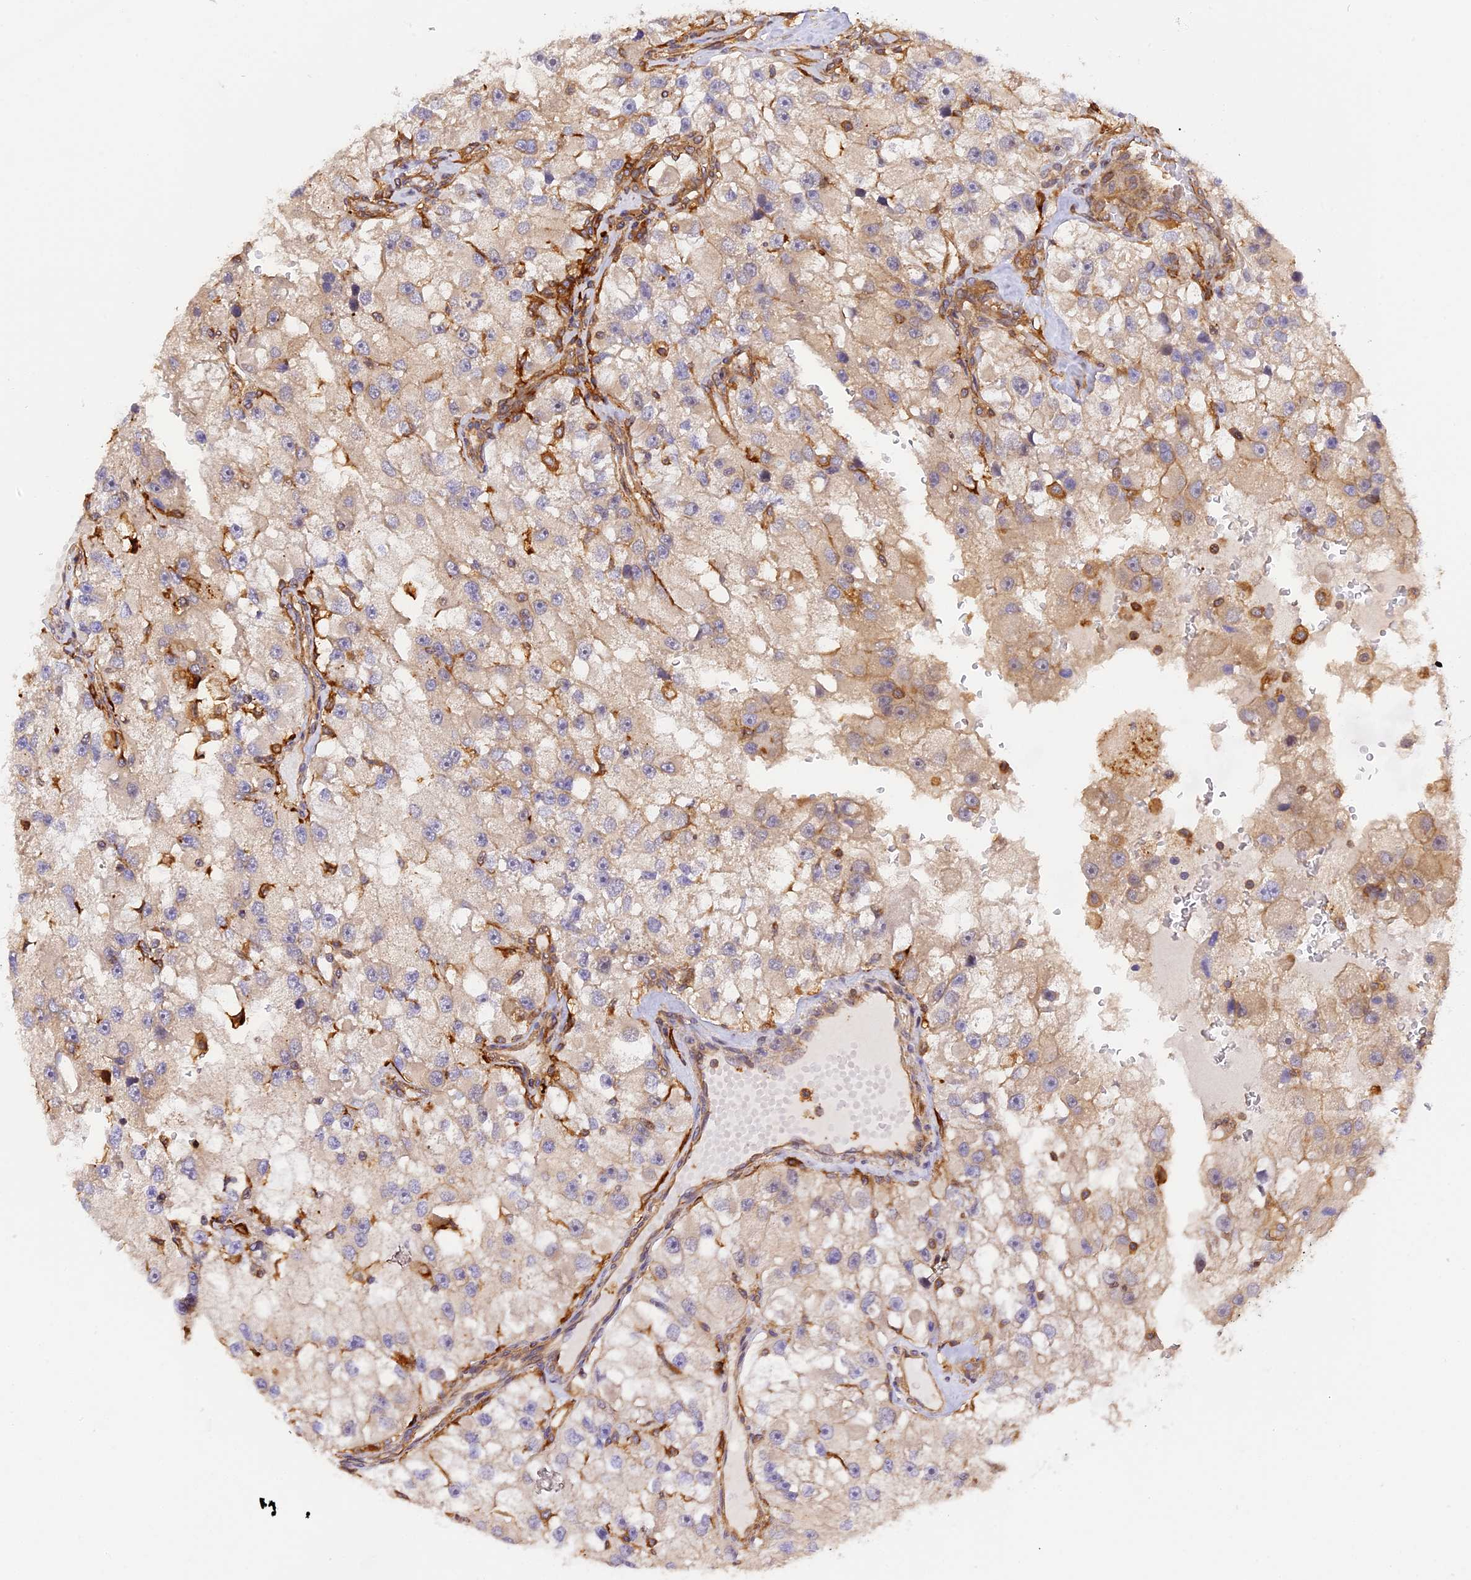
{"staining": {"intensity": "weak", "quantity": "<25%", "location": "cytoplasmic/membranous"}, "tissue": "renal cancer", "cell_type": "Tumor cells", "image_type": "cancer", "snomed": [{"axis": "morphology", "description": "Adenocarcinoma, NOS"}, {"axis": "topography", "description": "Kidney"}], "caption": "DAB immunohistochemical staining of renal cancer displays no significant staining in tumor cells. (DAB IHC visualized using brightfield microscopy, high magnification).", "gene": "C5orf22", "patient": {"sex": "male", "age": 63}}